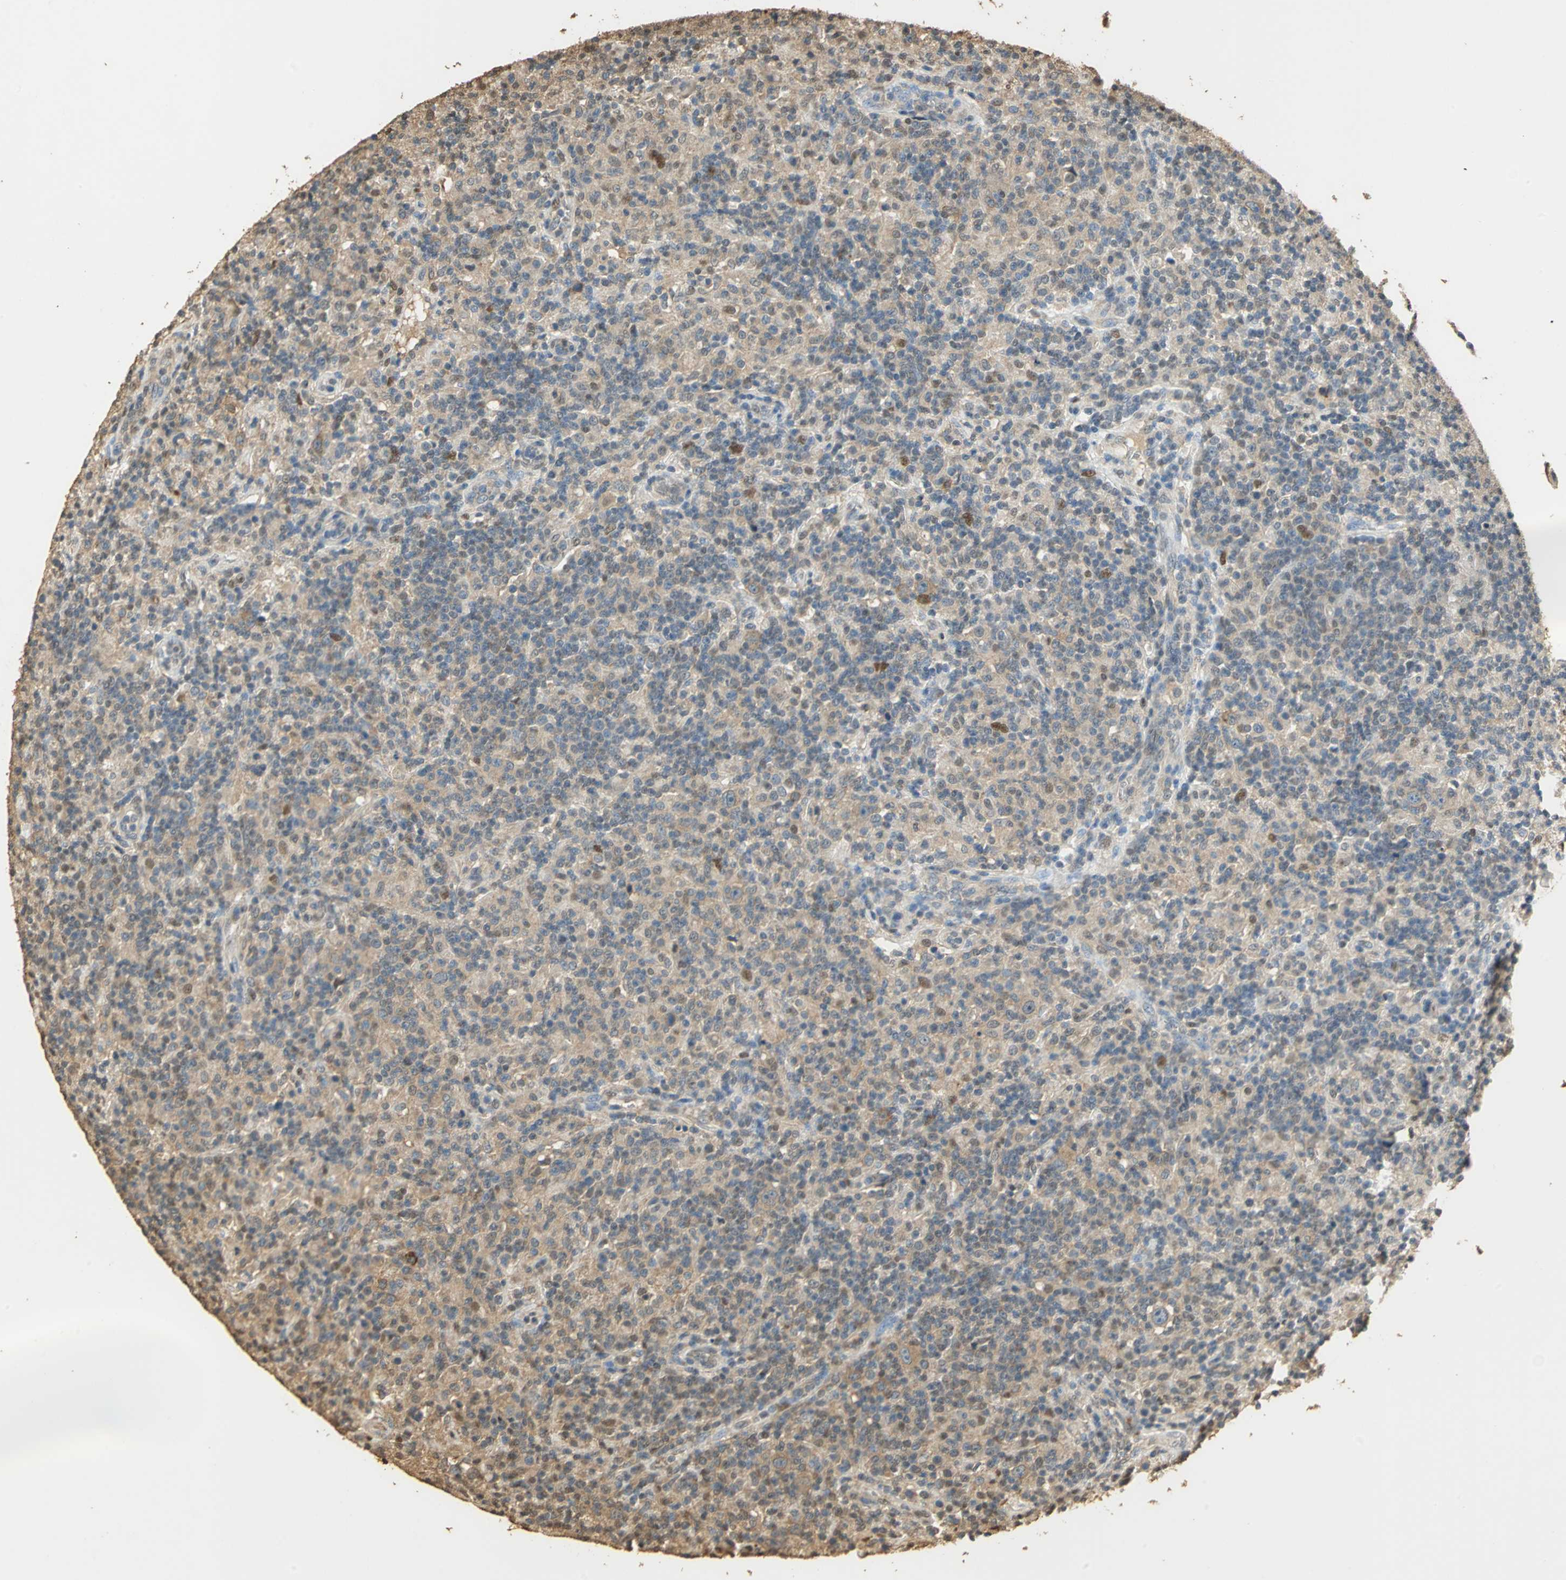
{"staining": {"intensity": "negative", "quantity": "none", "location": "none"}, "tissue": "lymphoma", "cell_type": "Tumor cells", "image_type": "cancer", "snomed": [{"axis": "morphology", "description": "Hodgkin's disease, NOS"}, {"axis": "topography", "description": "Lymph node"}], "caption": "High magnification brightfield microscopy of lymphoma stained with DAB (brown) and counterstained with hematoxylin (blue): tumor cells show no significant expression.", "gene": "GAPDH", "patient": {"sex": "male", "age": 70}}